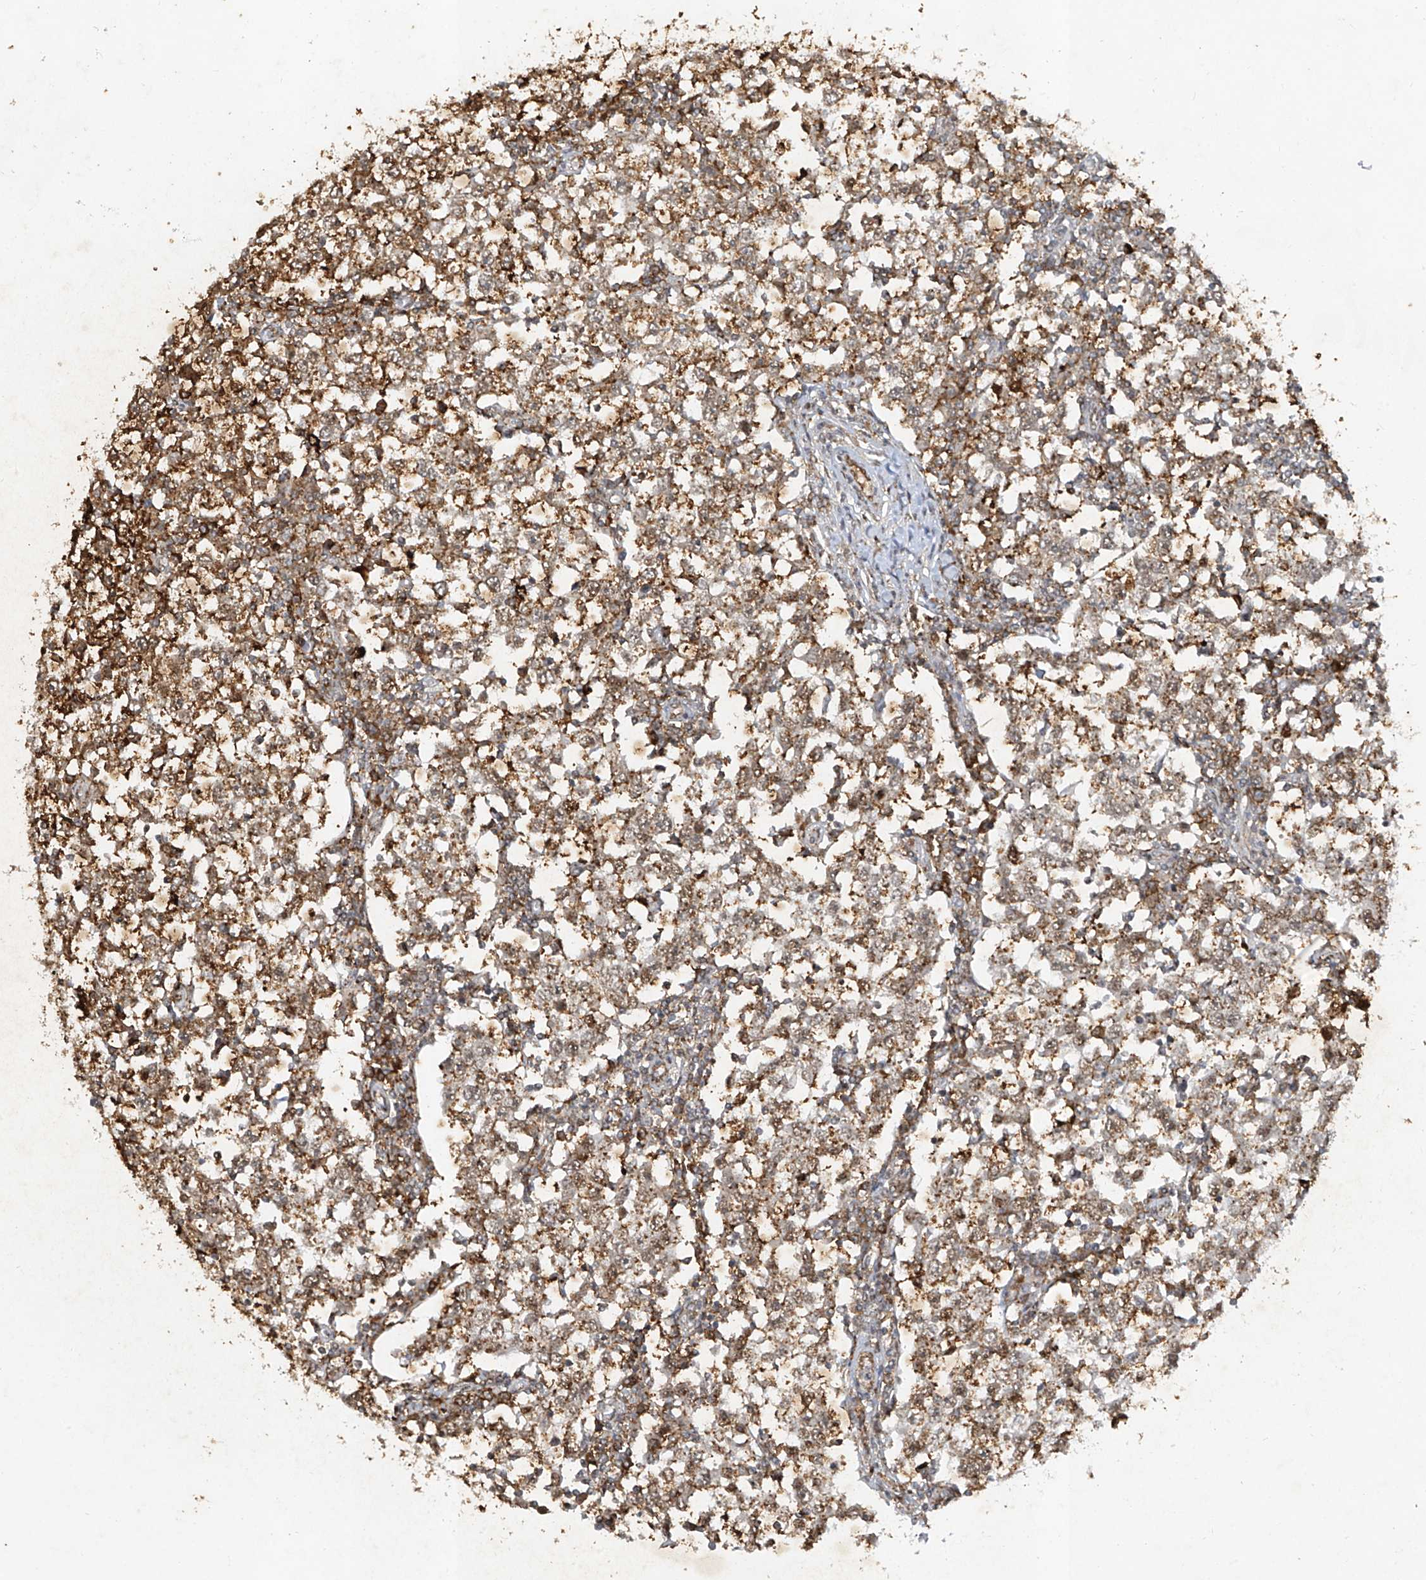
{"staining": {"intensity": "moderate", "quantity": ">75%", "location": "cytoplasmic/membranous"}, "tissue": "testis cancer", "cell_type": "Tumor cells", "image_type": "cancer", "snomed": [{"axis": "morphology", "description": "Seminoma, NOS"}, {"axis": "topography", "description": "Testis"}], "caption": "Immunohistochemical staining of human seminoma (testis) shows moderate cytoplasmic/membranous protein positivity in about >75% of tumor cells. (DAB IHC, brown staining for protein, blue staining for nuclei).", "gene": "ATRIP", "patient": {"sex": "male", "age": 65}}